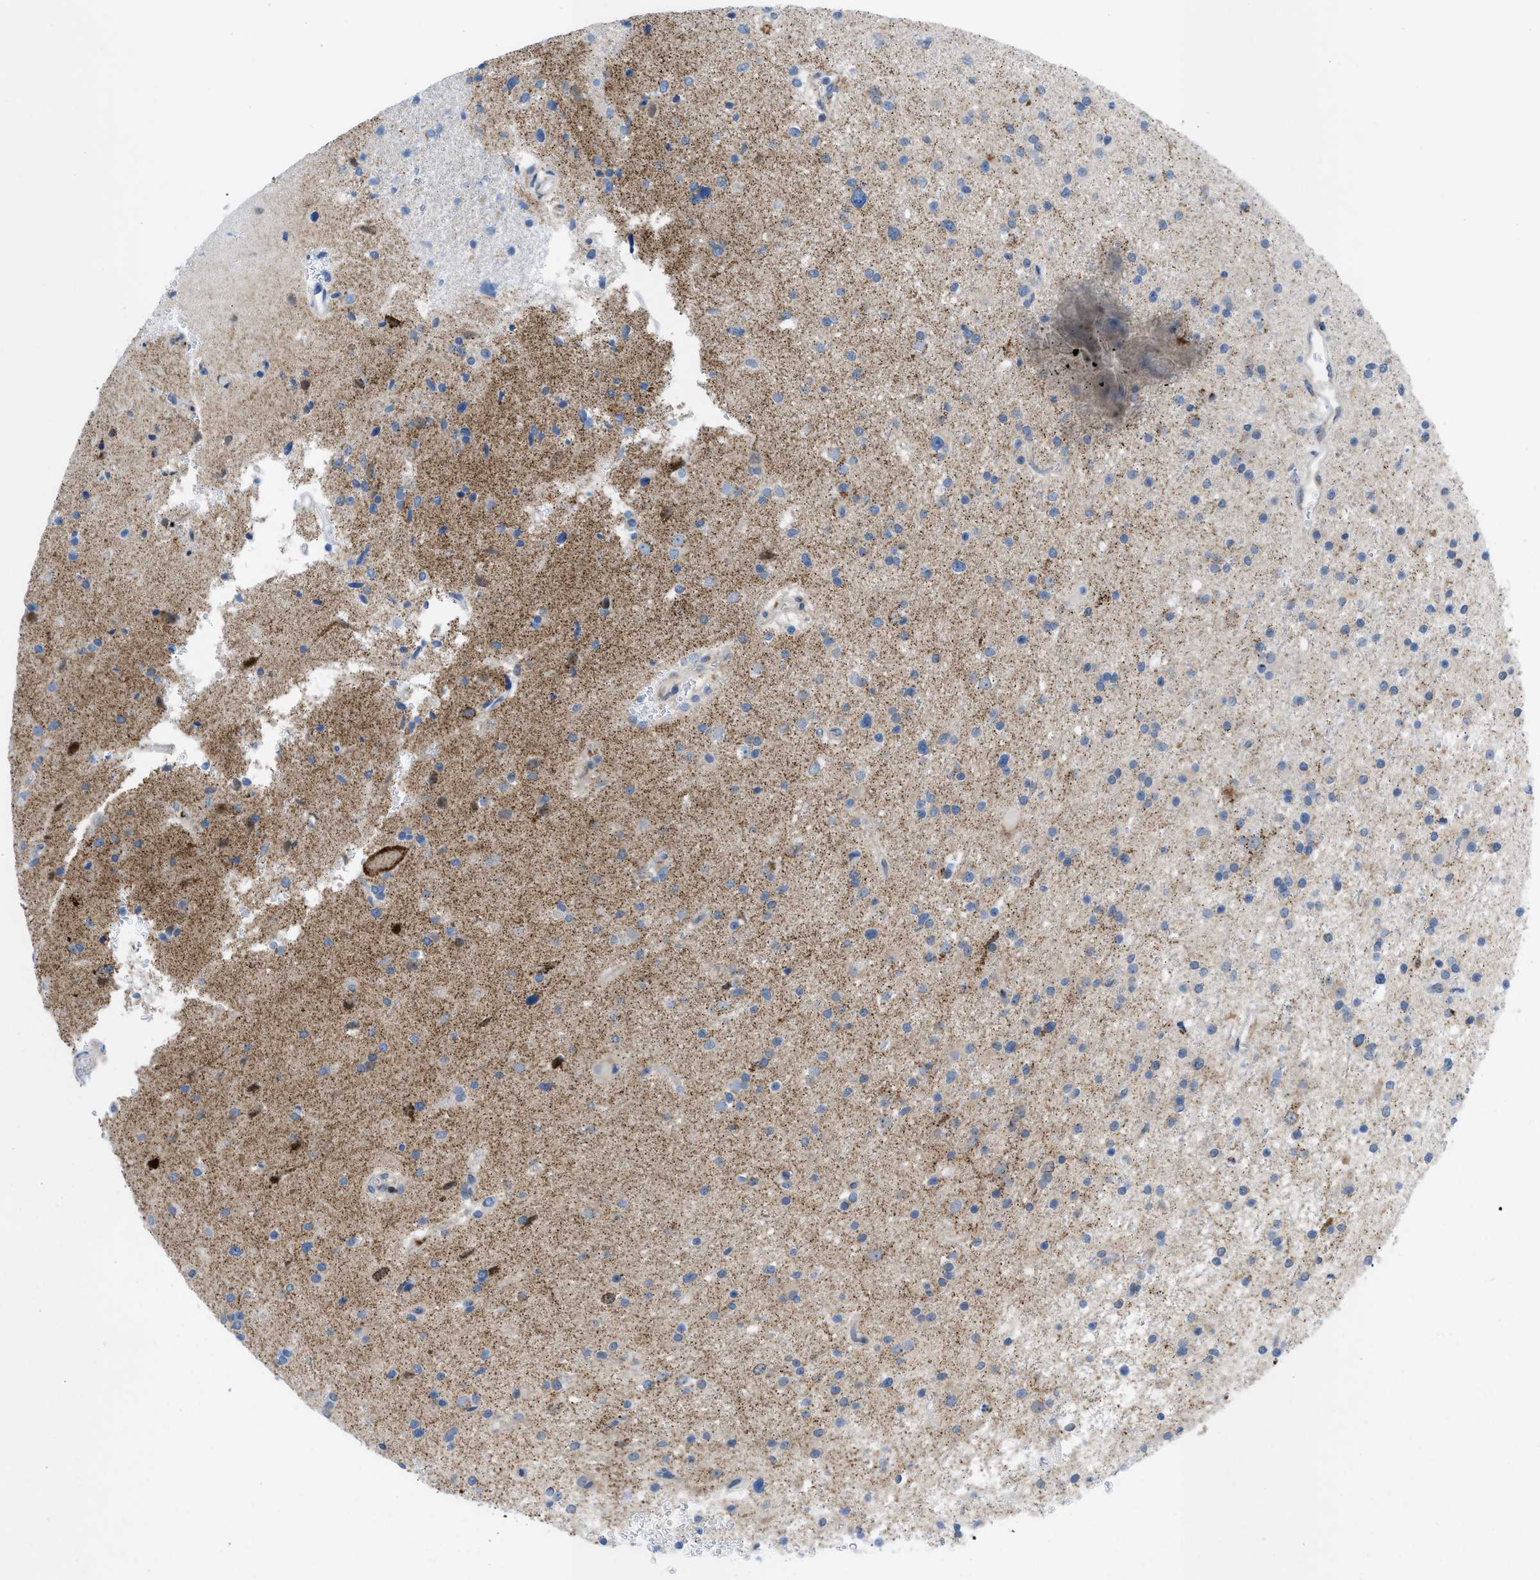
{"staining": {"intensity": "negative", "quantity": "none", "location": "none"}, "tissue": "glioma", "cell_type": "Tumor cells", "image_type": "cancer", "snomed": [{"axis": "morphology", "description": "Glioma, malignant, High grade"}, {"axis": "topography", "description": "Brain"}], "caption": "An image of high-grade glioma (malignant) stained for a protein reveals no brown staining in tumor cells.", "gene": "RBBP9", "patient": {"sex": "male", "age": 33}}